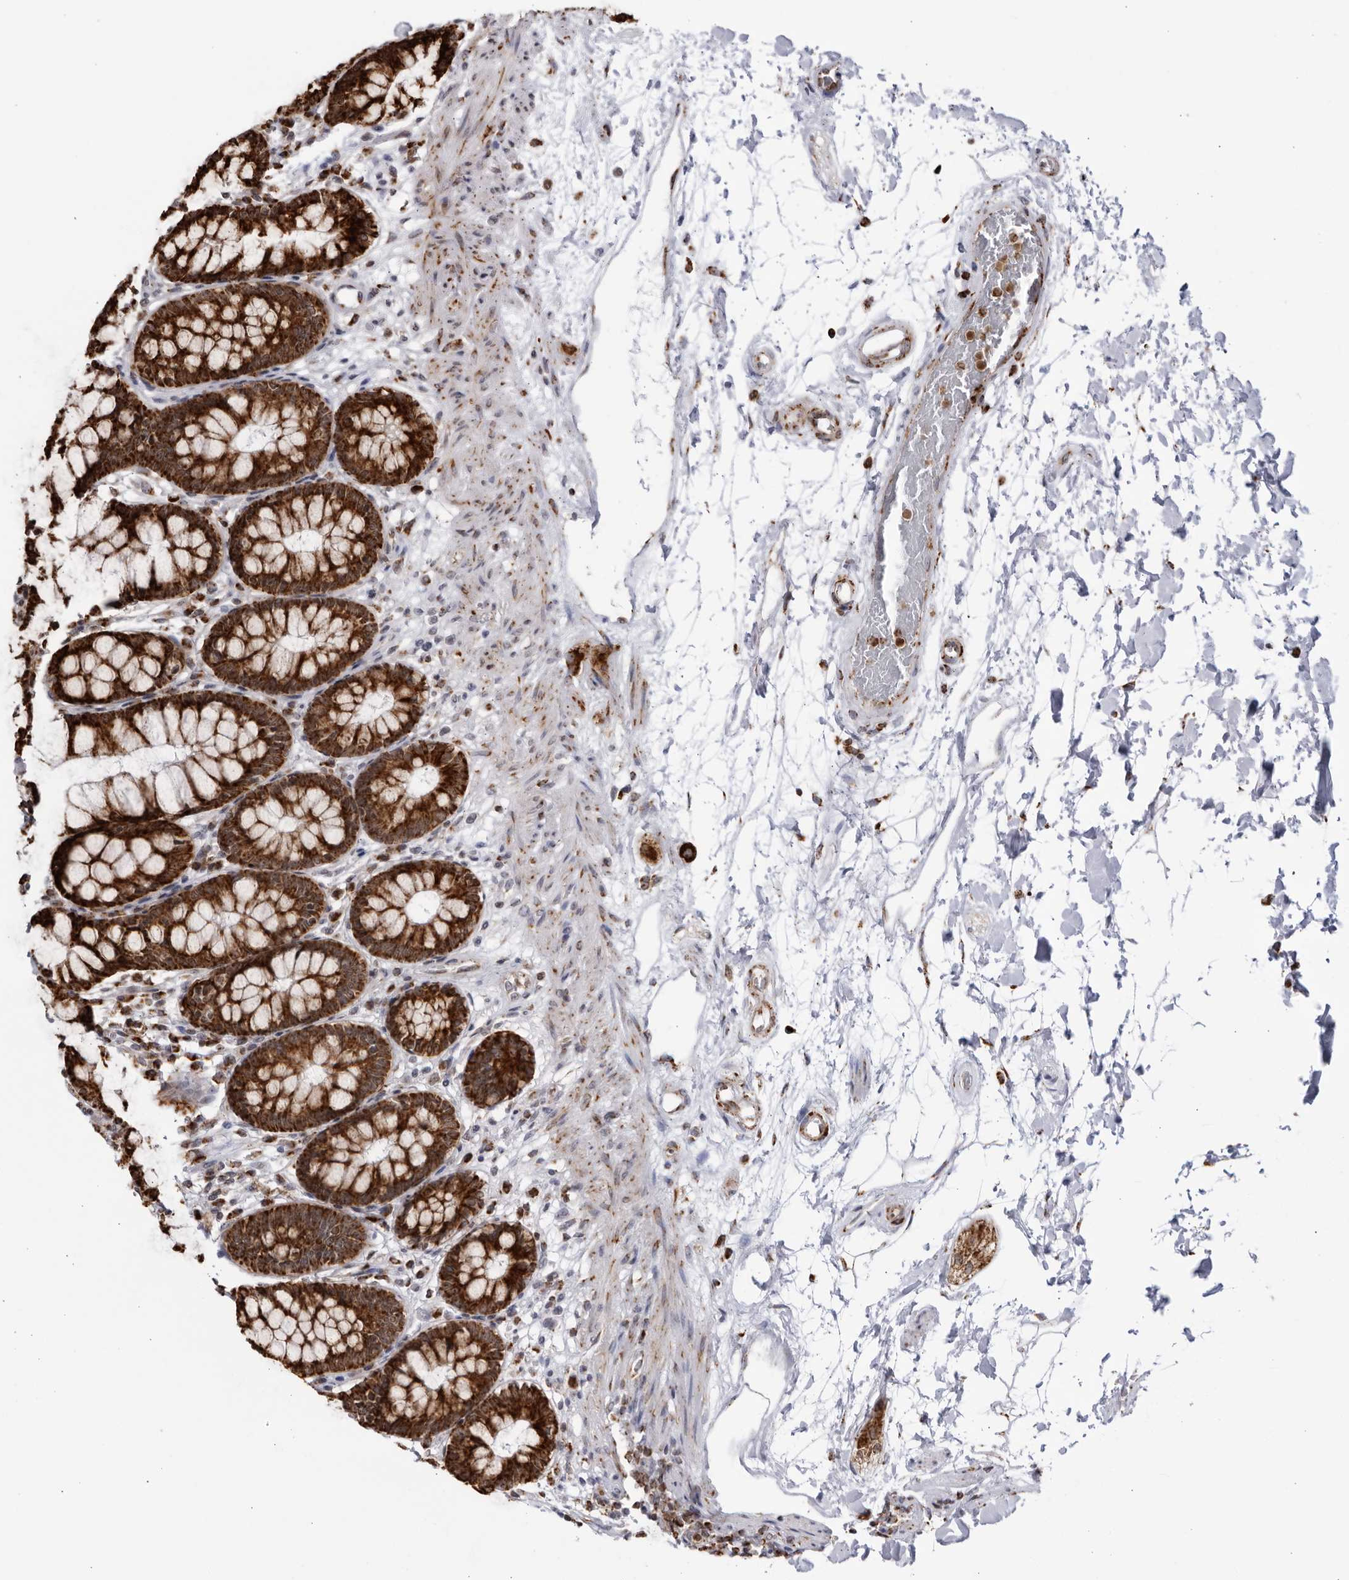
{"staining": {"intensity": "strong", "quantity": ">75%", "location": "cytoplasmic/membranous"}, "tissue": "rectum", "cell_type": "Glandular cells", "image_type": "normal", "snomed": [{"axis": "morphology", "description": "Normal tissue, NOS"}, {"axis": "topography", "description": "Rectum"}], "caption": "Strong cytoplasmic/membranous staining is present in approximately >75% of glandular cells in benign rectum.", "gene": "RBM34", "patient": {"sex": "male", "age": 64}}